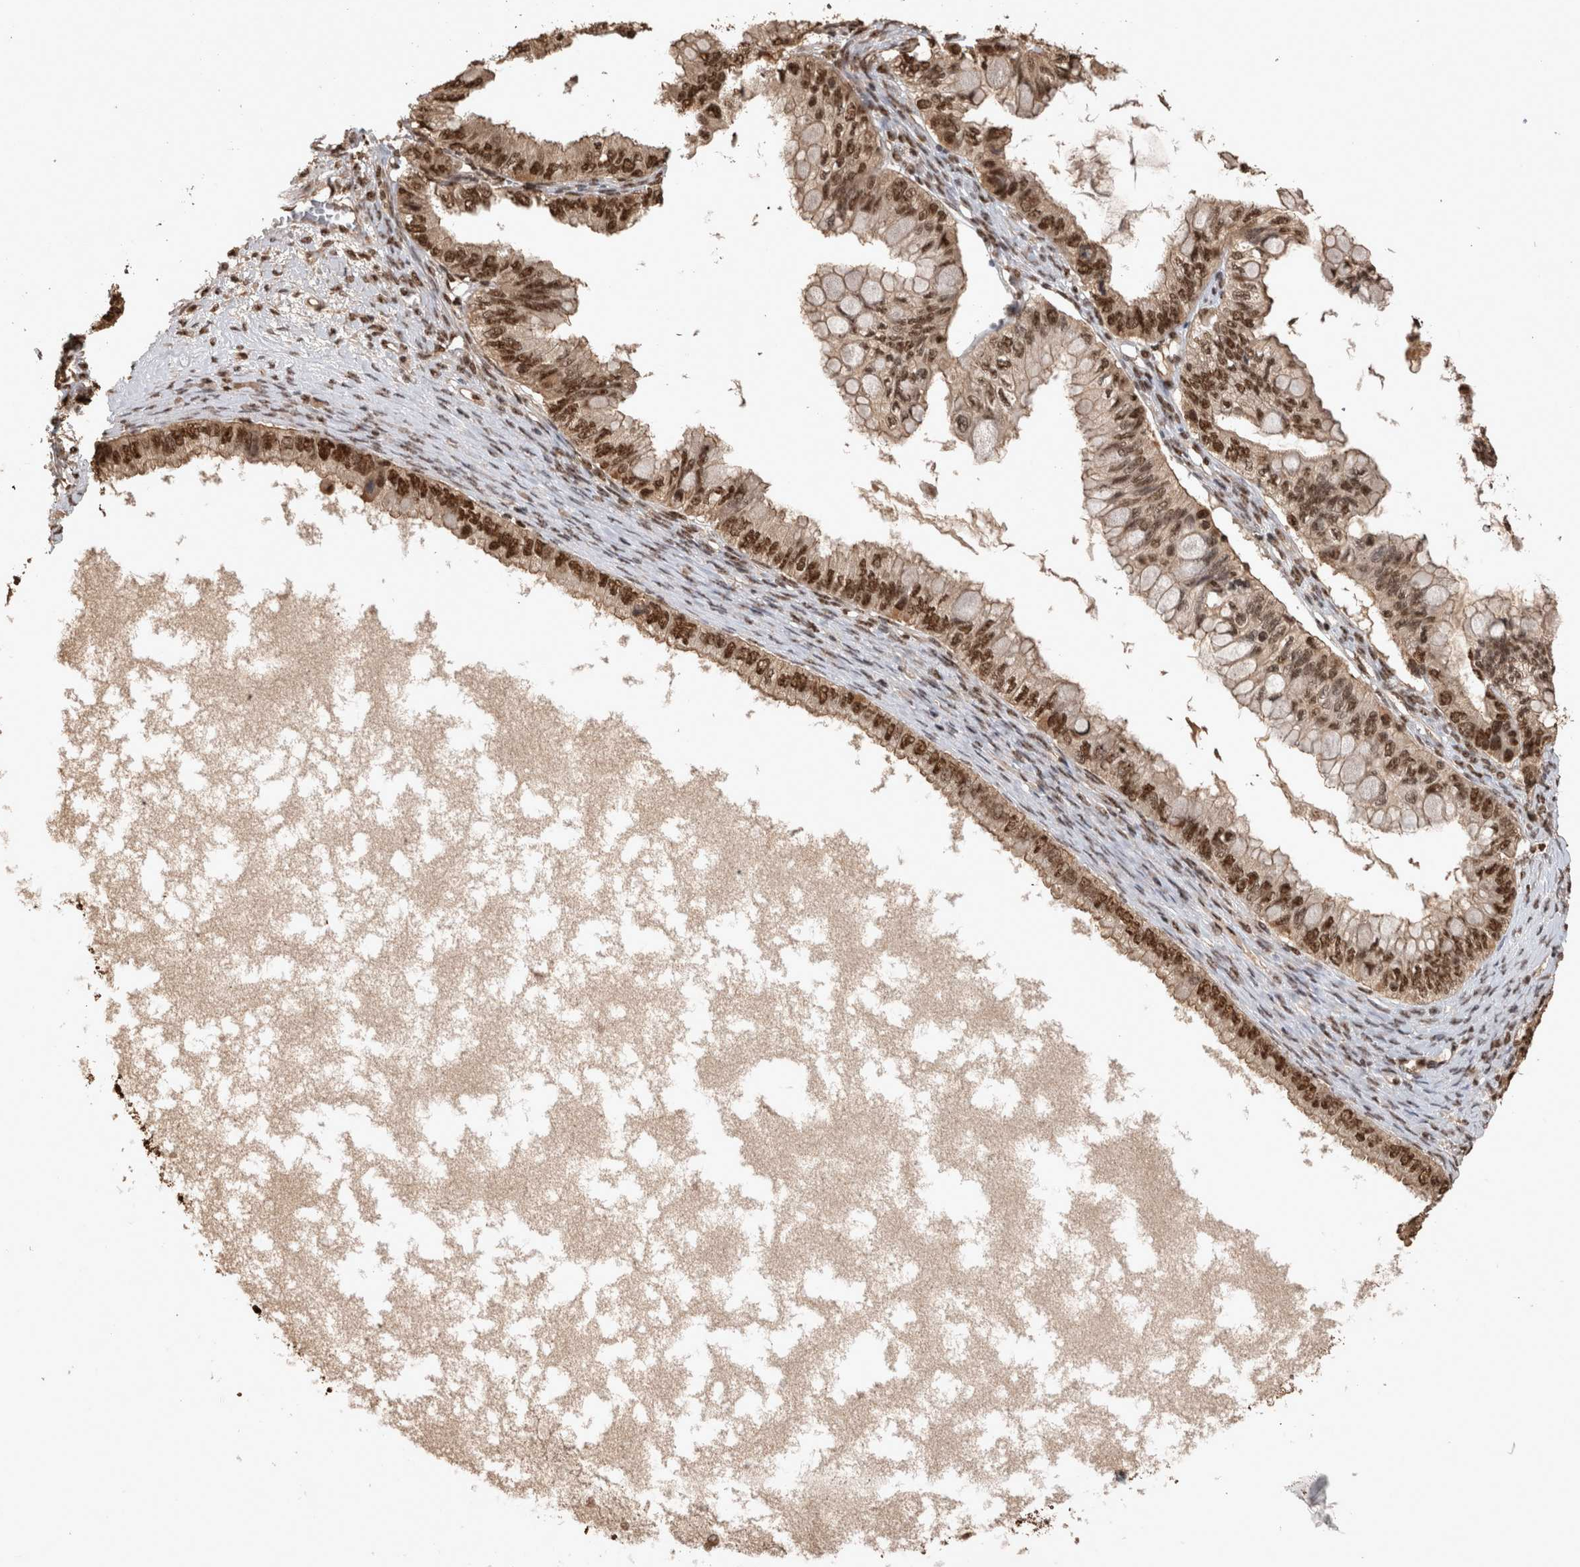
{"staining": {"intensity": "strong", "quantity": ">75%", "location": "nuclear"}, "tissue": "ovarian cancer", "cell_type": "Tumor cells", "image_type": "cancer", "snomed": [{"axis": "morphology", "description": "Cystadenocarcinoma, mucinous, NOS"}, {"axis": "topography", "description": "Ovary"}], "caption": "Immunohistochemistry (IHC) photomicrograph of human ovarian mucinous cystadenocarcinoma stained for a protein (brown), which shows high levels of strong nuclear positivity in about >75% of tumor cells.", "gene": "RAD50", "patient": {"sex": "female", "age": 80}}